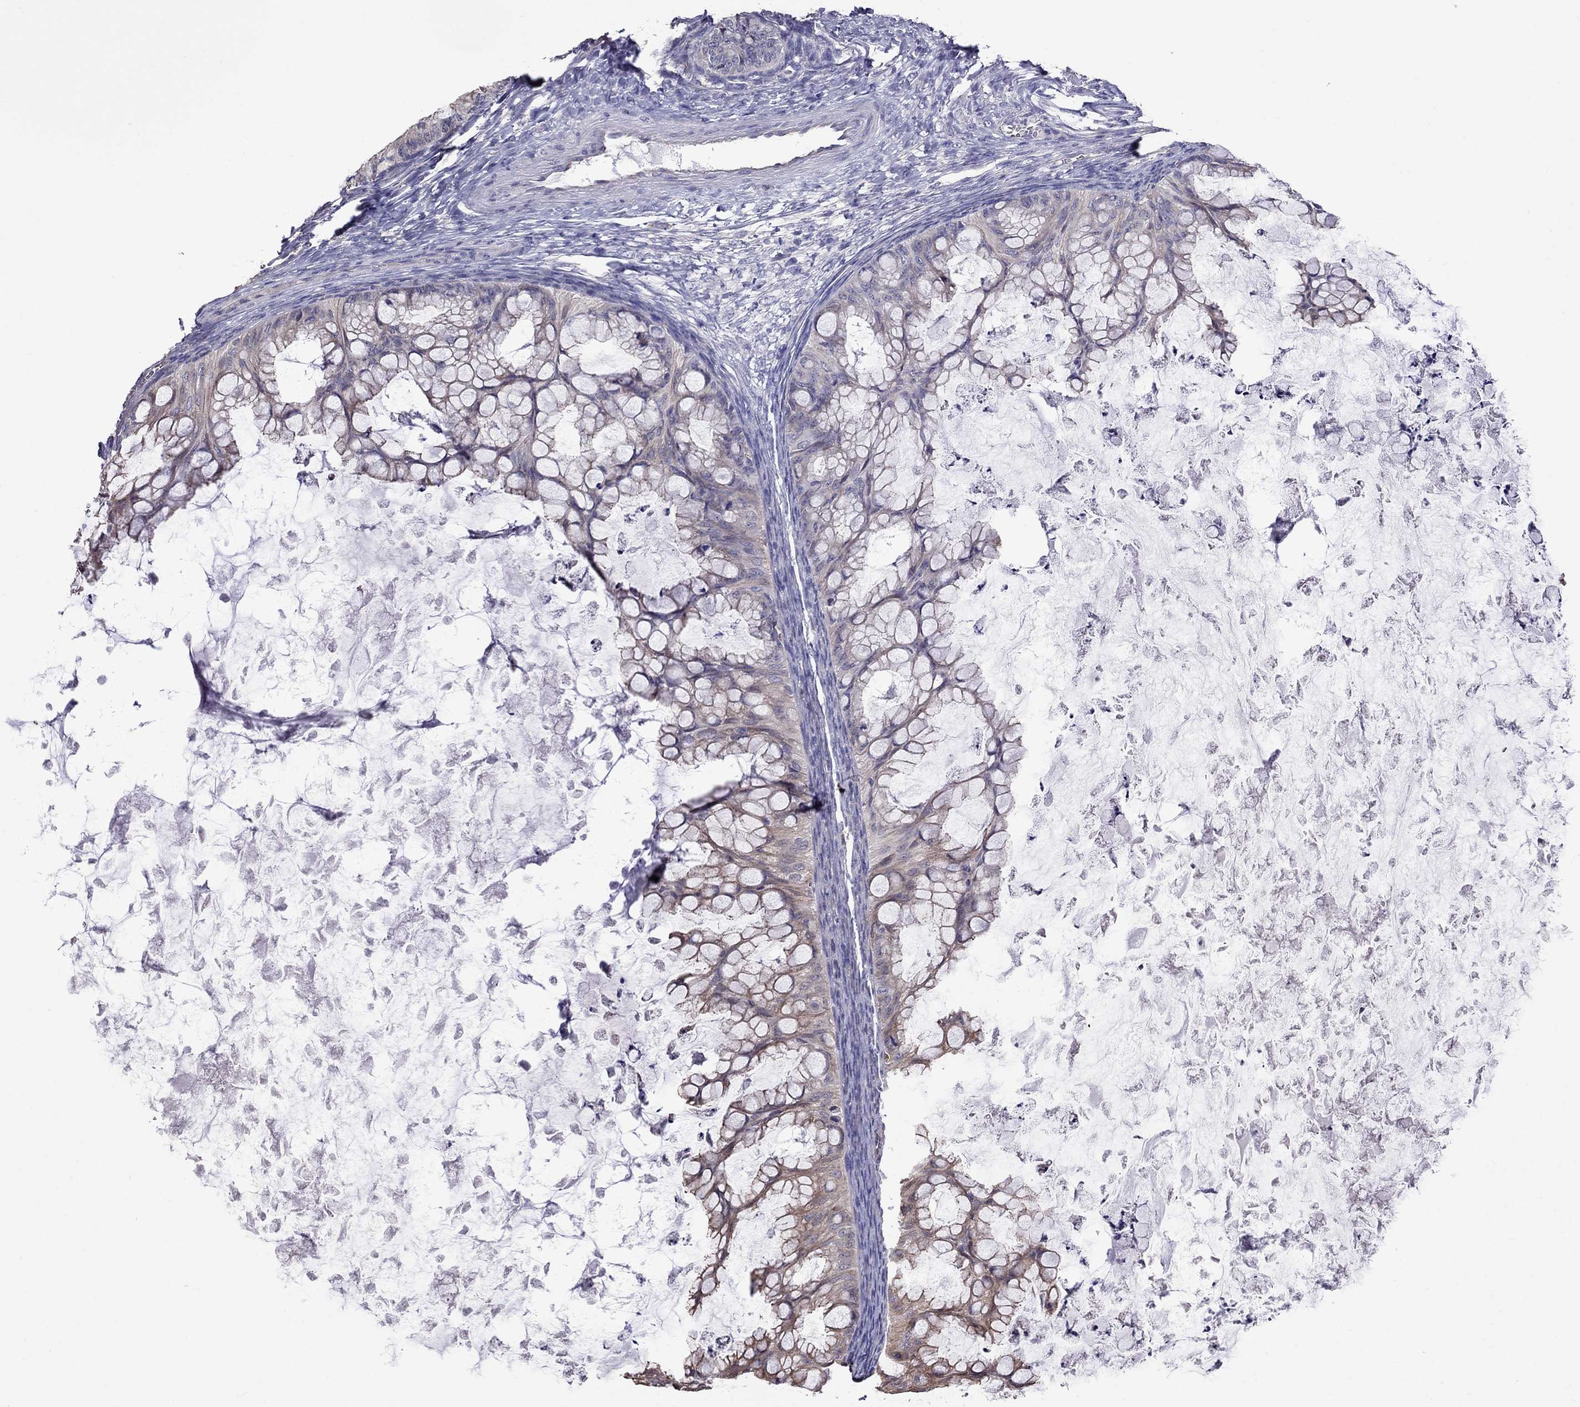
{"staining": {"intensity": "moderate", "quantity": "25%-75%", "location": "cytoplasmic/membranous"}, "tissue": "ovarian cancer", "cell_type": "Tumor cells", "image_type": "cancer", "snomed": [{"axis": "morphology", "description": "Cystadenocarcinoma, mucinous, NOS"}, {"axis": "topography", "description": "Ovary"}], "caption": "Protein staining displays moderate cytoplasmic/membranous staining in approximately 25%-75% of tumor cells in ovarian mucinous cystadenocarcinoma.", "gene": "ADAM28", "patient": {"sex": "female", "age": 35}}